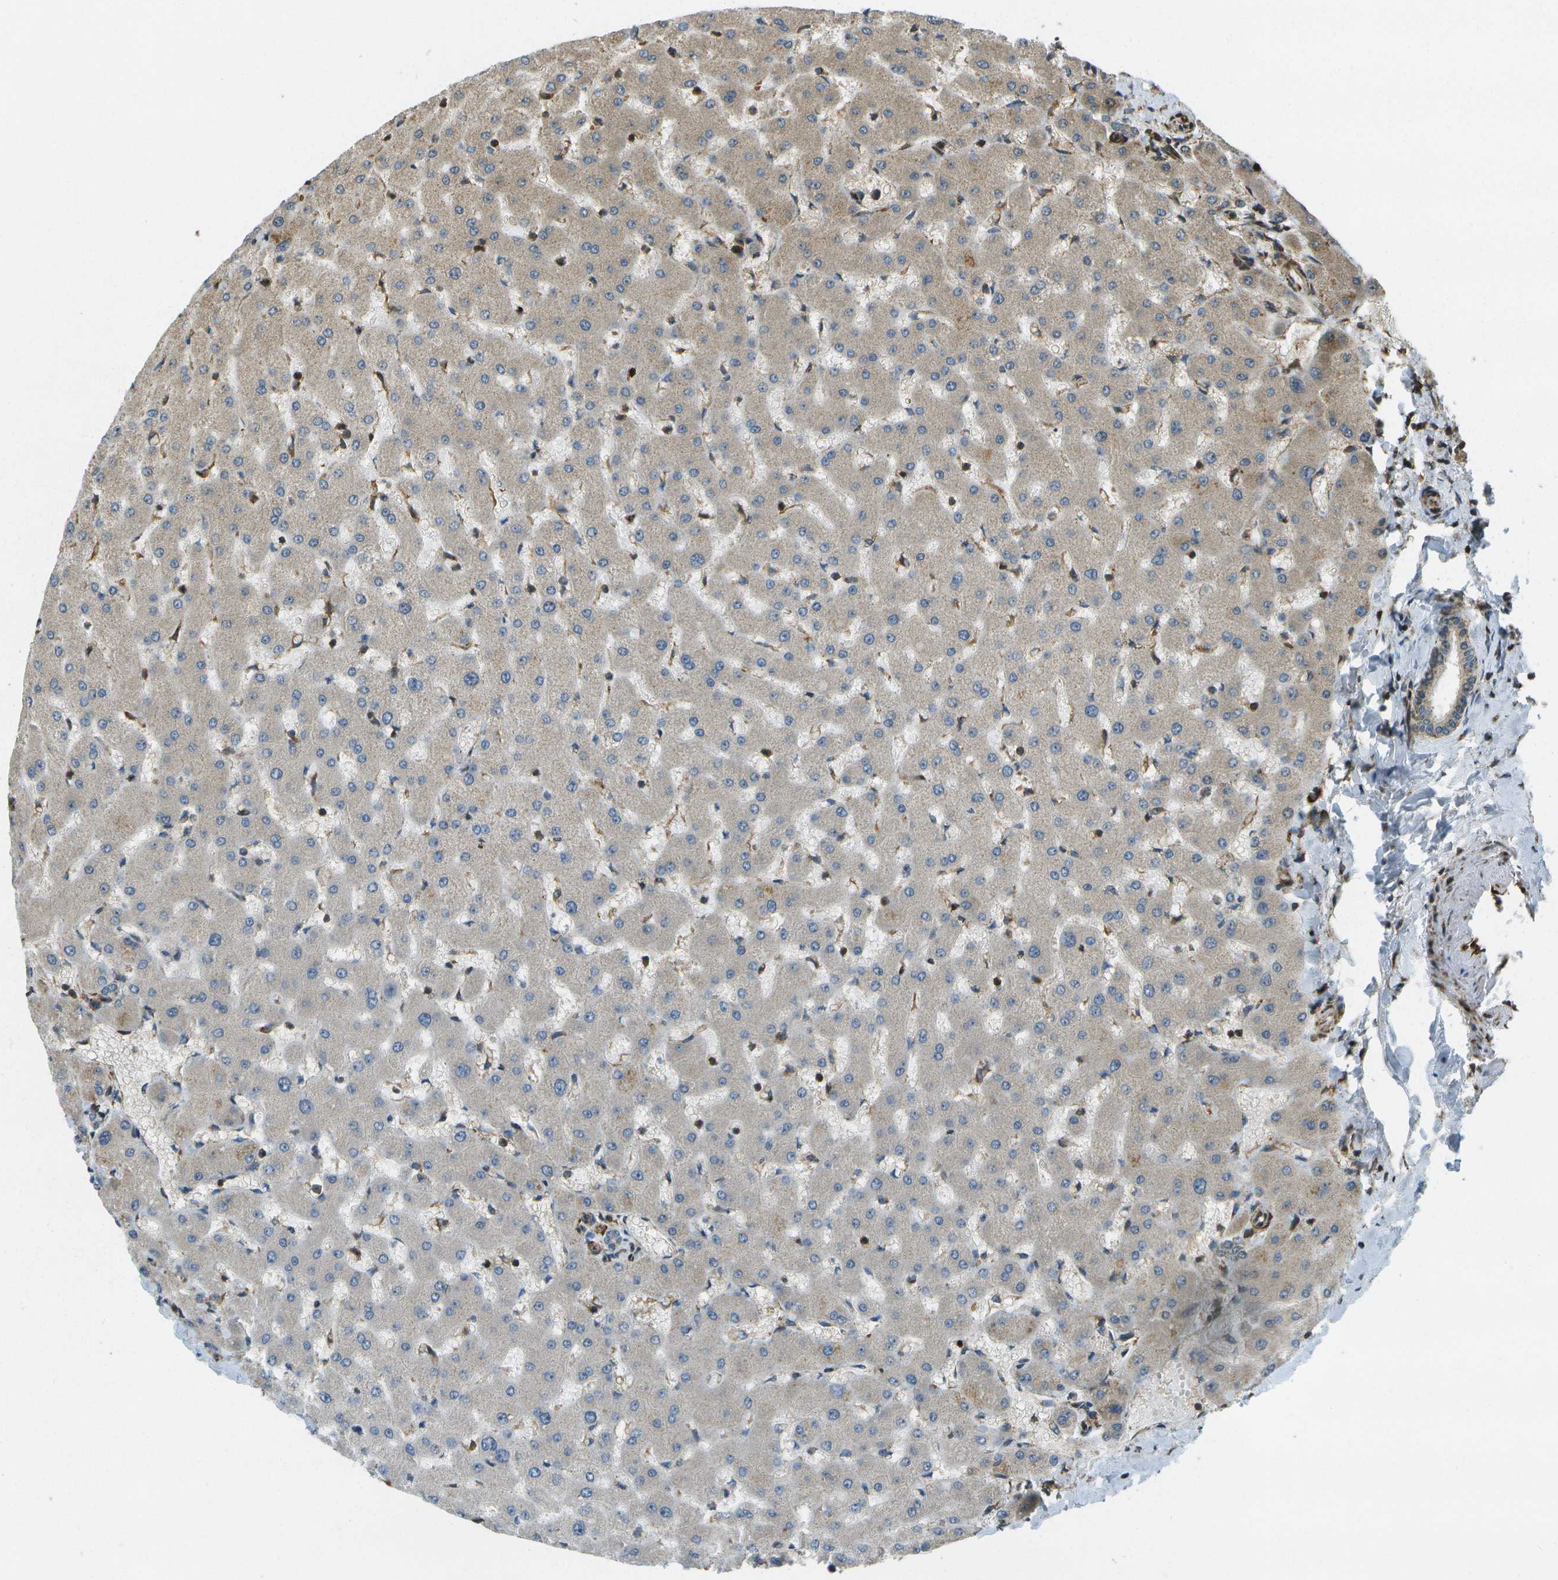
{"staining": {"intensity": "weak", "quantity": "<25%", "location": "cytoplasmic/membranous"}, "tissue": "liver", "cell_type": "Cholangiocytes", "image_type": "normal", "snomed": [{"axis": "morphology", "description": "Normal tissue, NOS"}, {"axis": "topography", "description": "Liver"}], "caption": "Cholangiocytes show no significant protein positivity in normal liver. (DAB immunohistochemistry (IHC), high magnification).", "gene": "LRP12", "patient": {"sex": "female", "age": 63}}